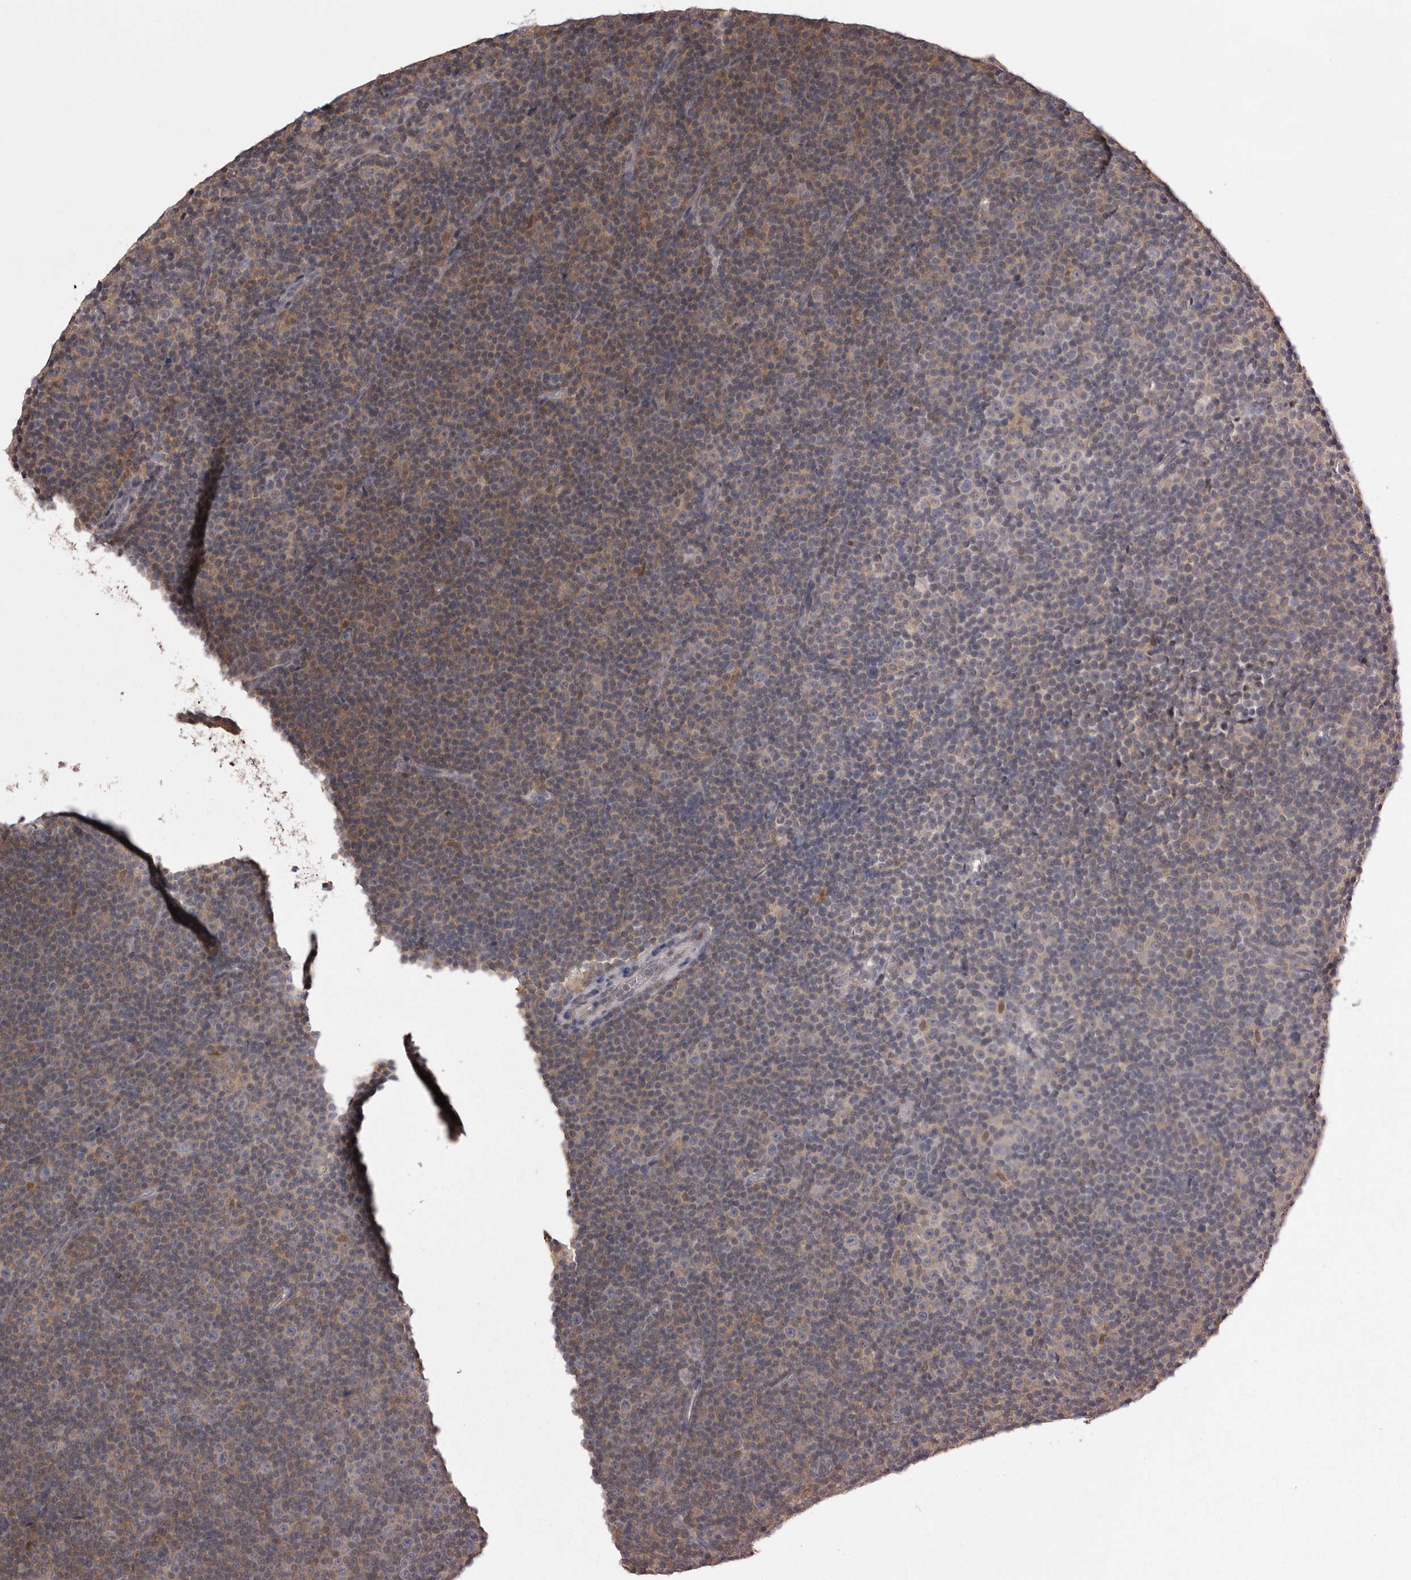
{"staining": {"intensity": "weak", "quantity": "<25%", "location": "cytoplasmic/membranous"}, "tissue": "lymphoma", "cell_type": "Tumor cells", "image_type": "cancer", "snomed": [{"axis": "morphology", "description": "Malignant lymphoma, non-Hodgkin's type, Low grade"}, {"axis": "topography", "description": "Lymph node"}], "caption": "There is no significant positivity in tumor cells of low-grade malignant lymphoma, non-Hodgkin's type.", "gene": "MDH1", "patient": {"sex": "female", "age": 67}}